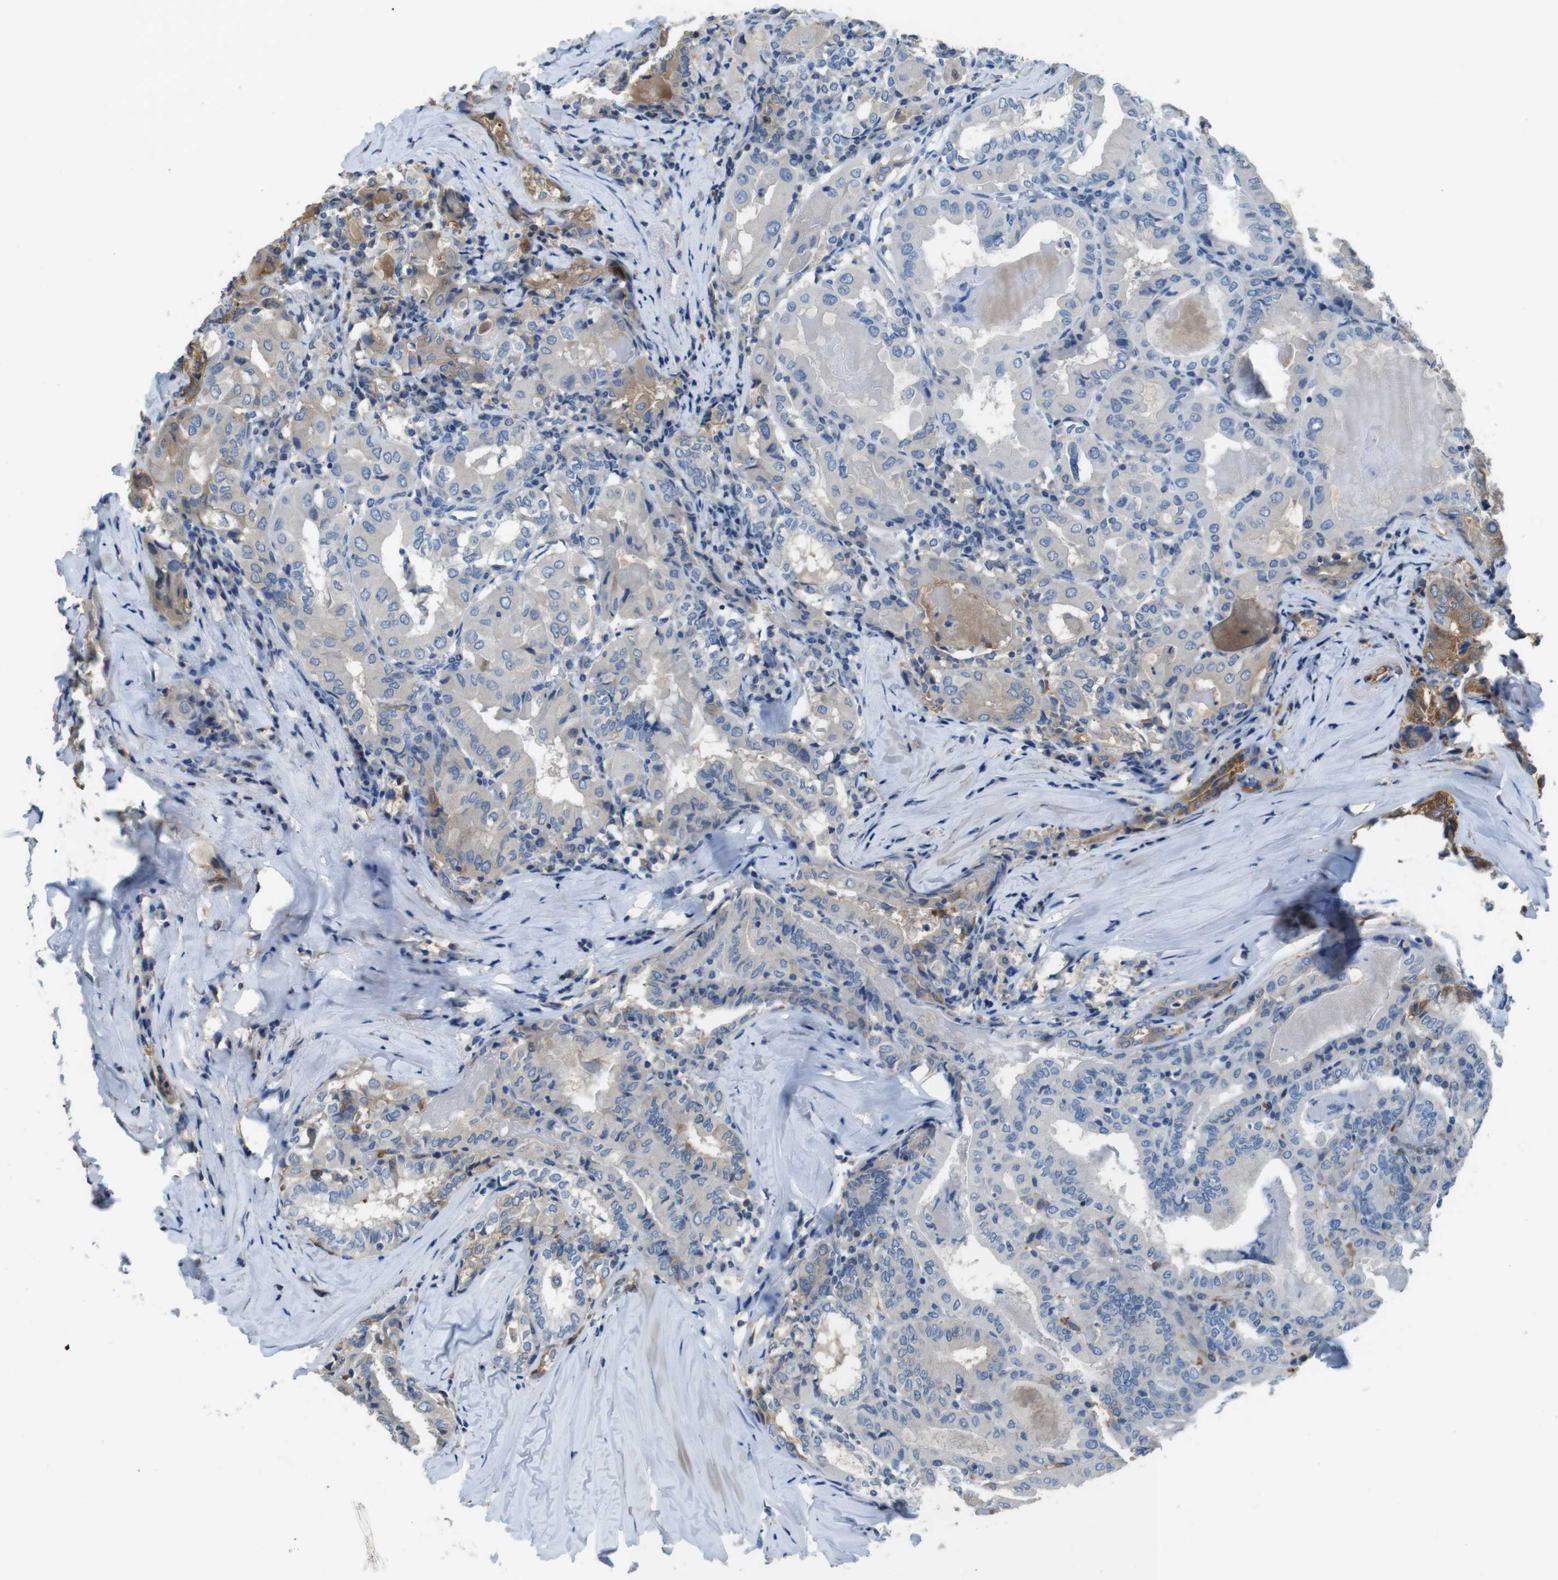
{"staining": {"intensity": "negative", "quantity": "none", "location": "none"}, "tissue": "thyroid cancer", "cell_type": "Tumor cells", "image_type": "cancer", "snomed": [{"axis": "morphology", "description": "Papillary adenocarcinoma, NOS"}, {"axis": "topography", "description": "Thyroid gland"}], "caption": "This photomicrograph is of thyroid cancer (papillary adenocarcinoma) stained with IHC to label a protein in brown with the nuclei are counter-stained blue. There is no positivity in tumor cells. (Stains: DAB immunohistochemistry with hematoxylin counter stain, Microscopy: brightfield microscopy at high magnification).", "gene": "TMPRSS15", "patient": {"sex": "female", "age": 42}}